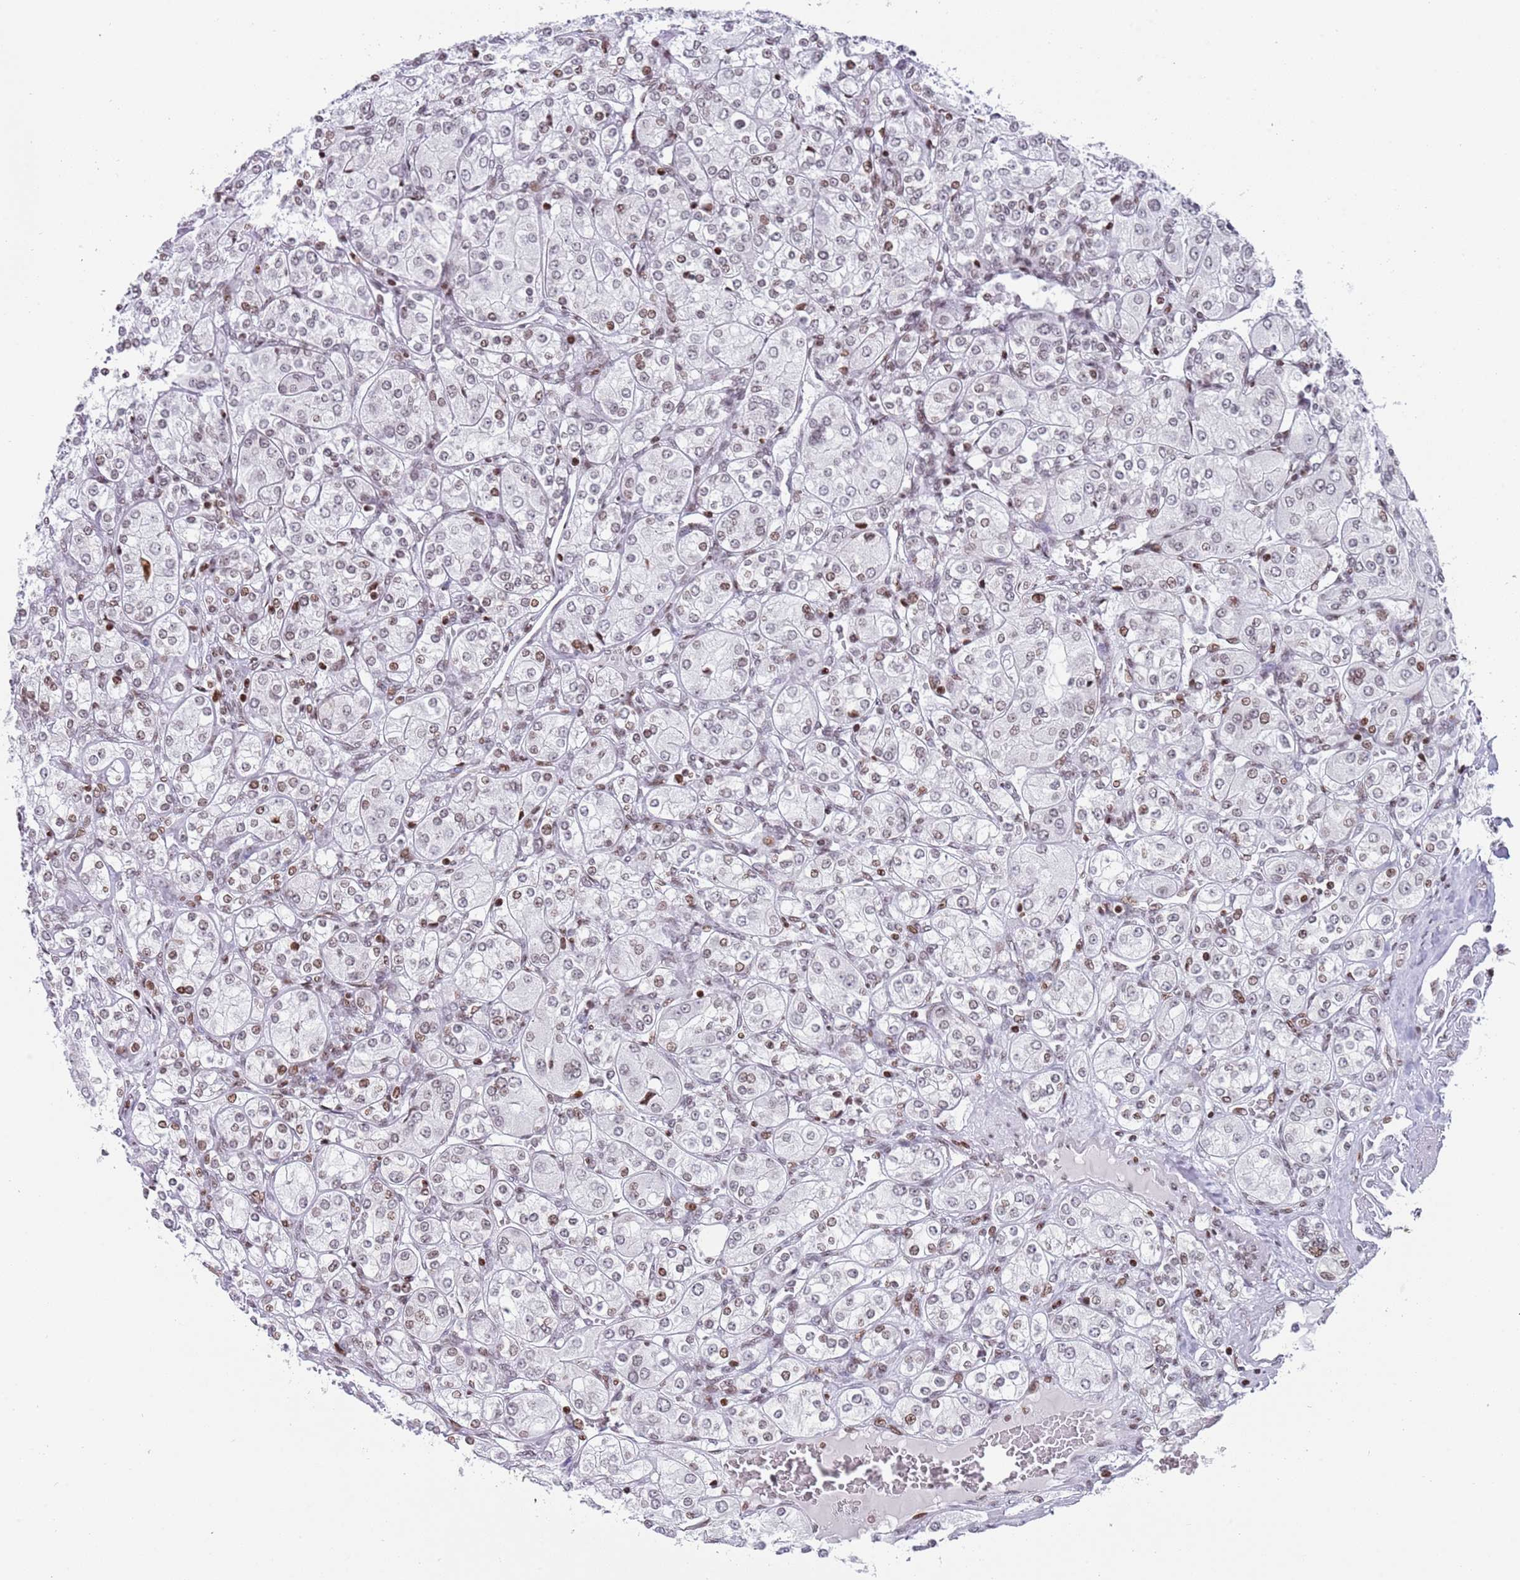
{"staining": {"intensity": "moderate", "quantity": "25%-75%", "location": "nuclear"}, "tissue": "renal cancer", "cell_type": "Tumor cells", "image_type": "cancer", "snomed": [{"axis": "morphology", "description": "Adenocarcinoma, NOS"}, {"axis": "topography", "description": "Kidney"}], "caption": "Immunohistochemistry of human renal adenocarcinoma exhibits medium levels of moderate nuclear positivity in approximately 25%-75% of tumor cells.", "gene": "HDAC8", "patient": {"sex": "male", "age": 77}}